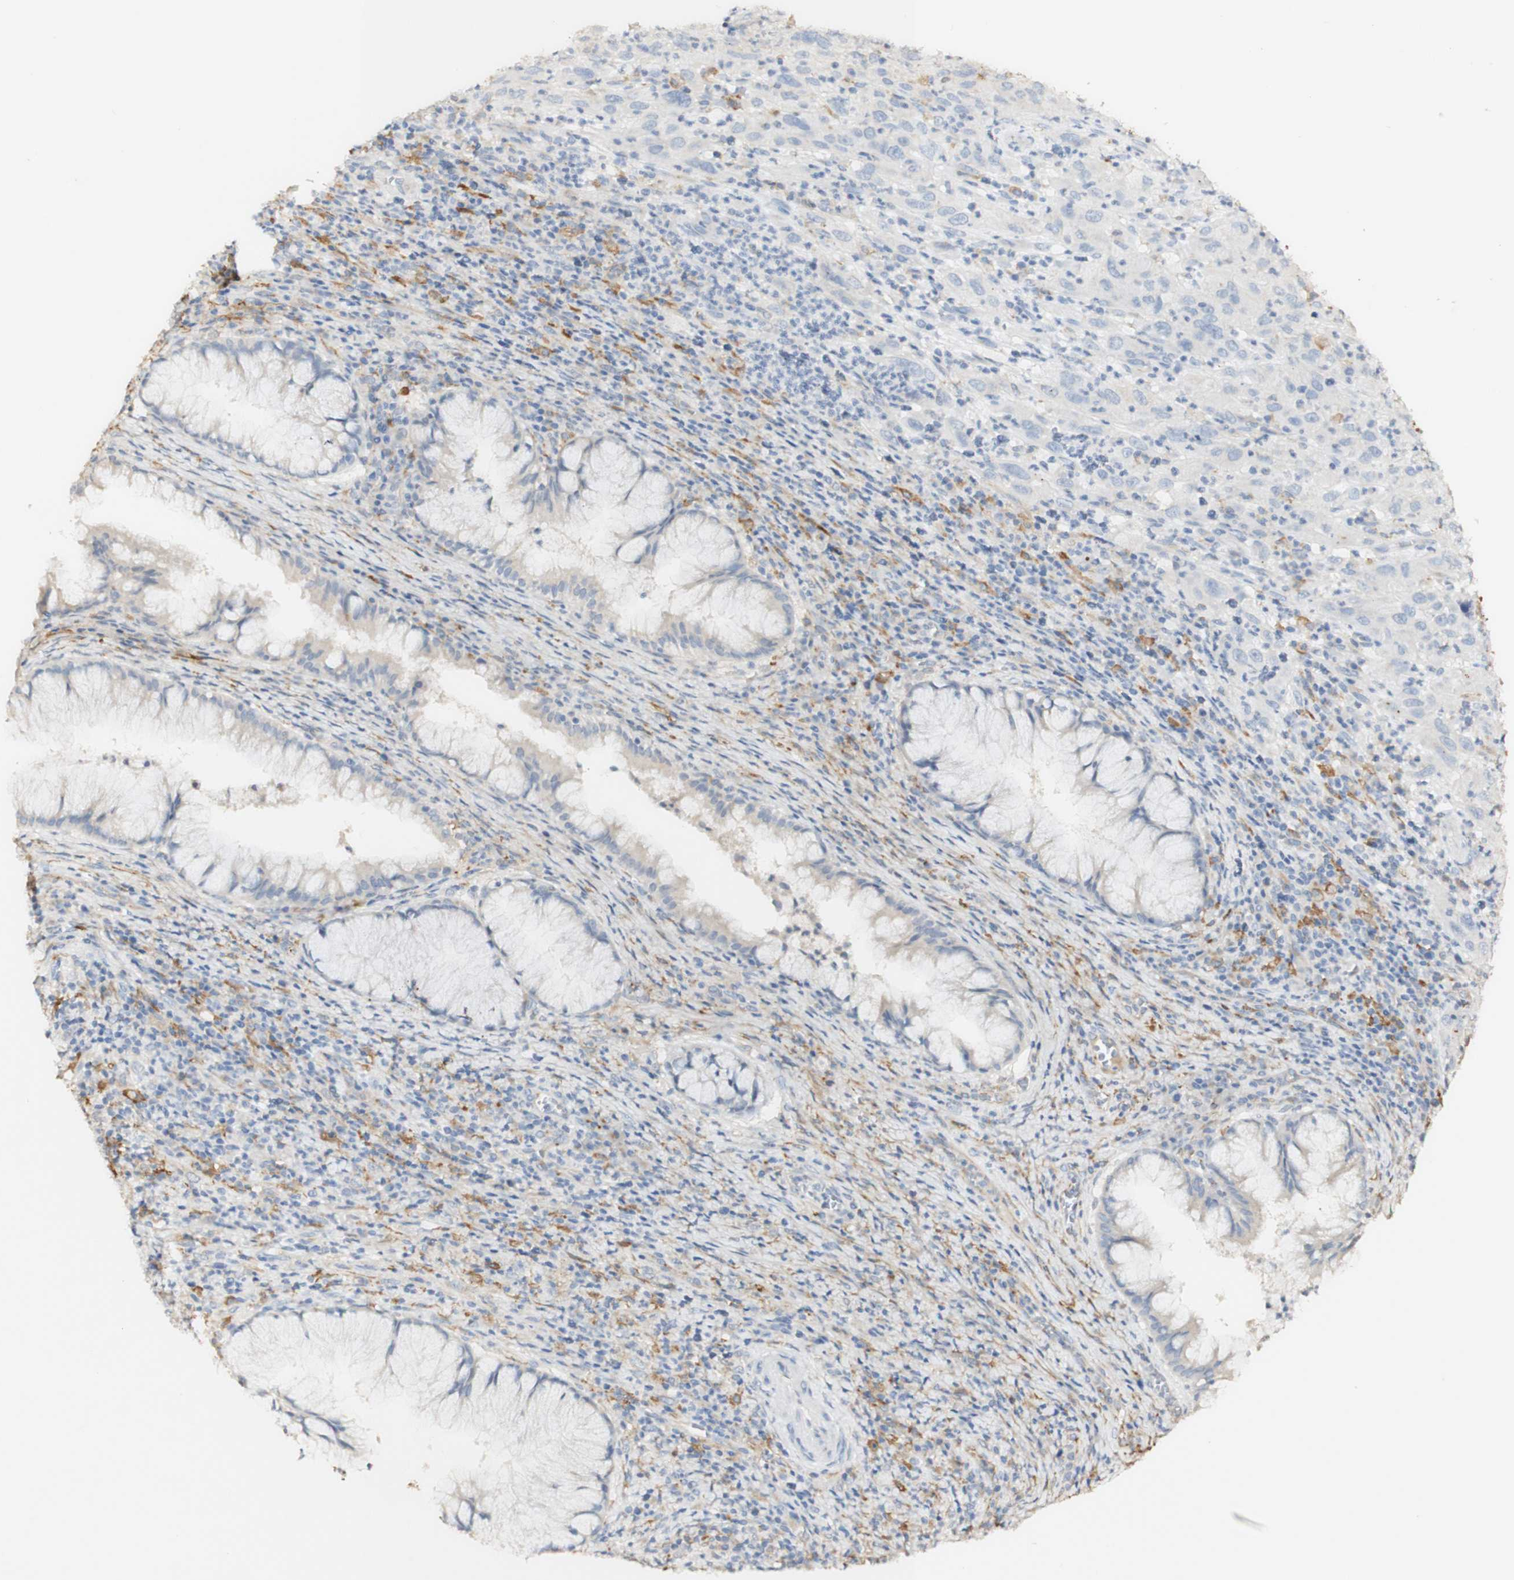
{"staining": {"intensity": "weak", "quantity": "<25%", "location": "cytoplasmic/membranous"}, "tissue": "cervical cancer", "cell_type": "Tumor cells", "image_type": "cancer", "snomed": [{"axis": "morphology", "description": "Squamous cell carcinoma, NOS"}, {"axis": "topography", "description": "Cervix"}], "caption": "Immunohistochemistry (IHC) of human cervical cancer (squamous cell carcinoma) demonstrates no staining in tumor cells.", "gene": "FCGRT", "patient": {"sex": "female", "age": 32}}